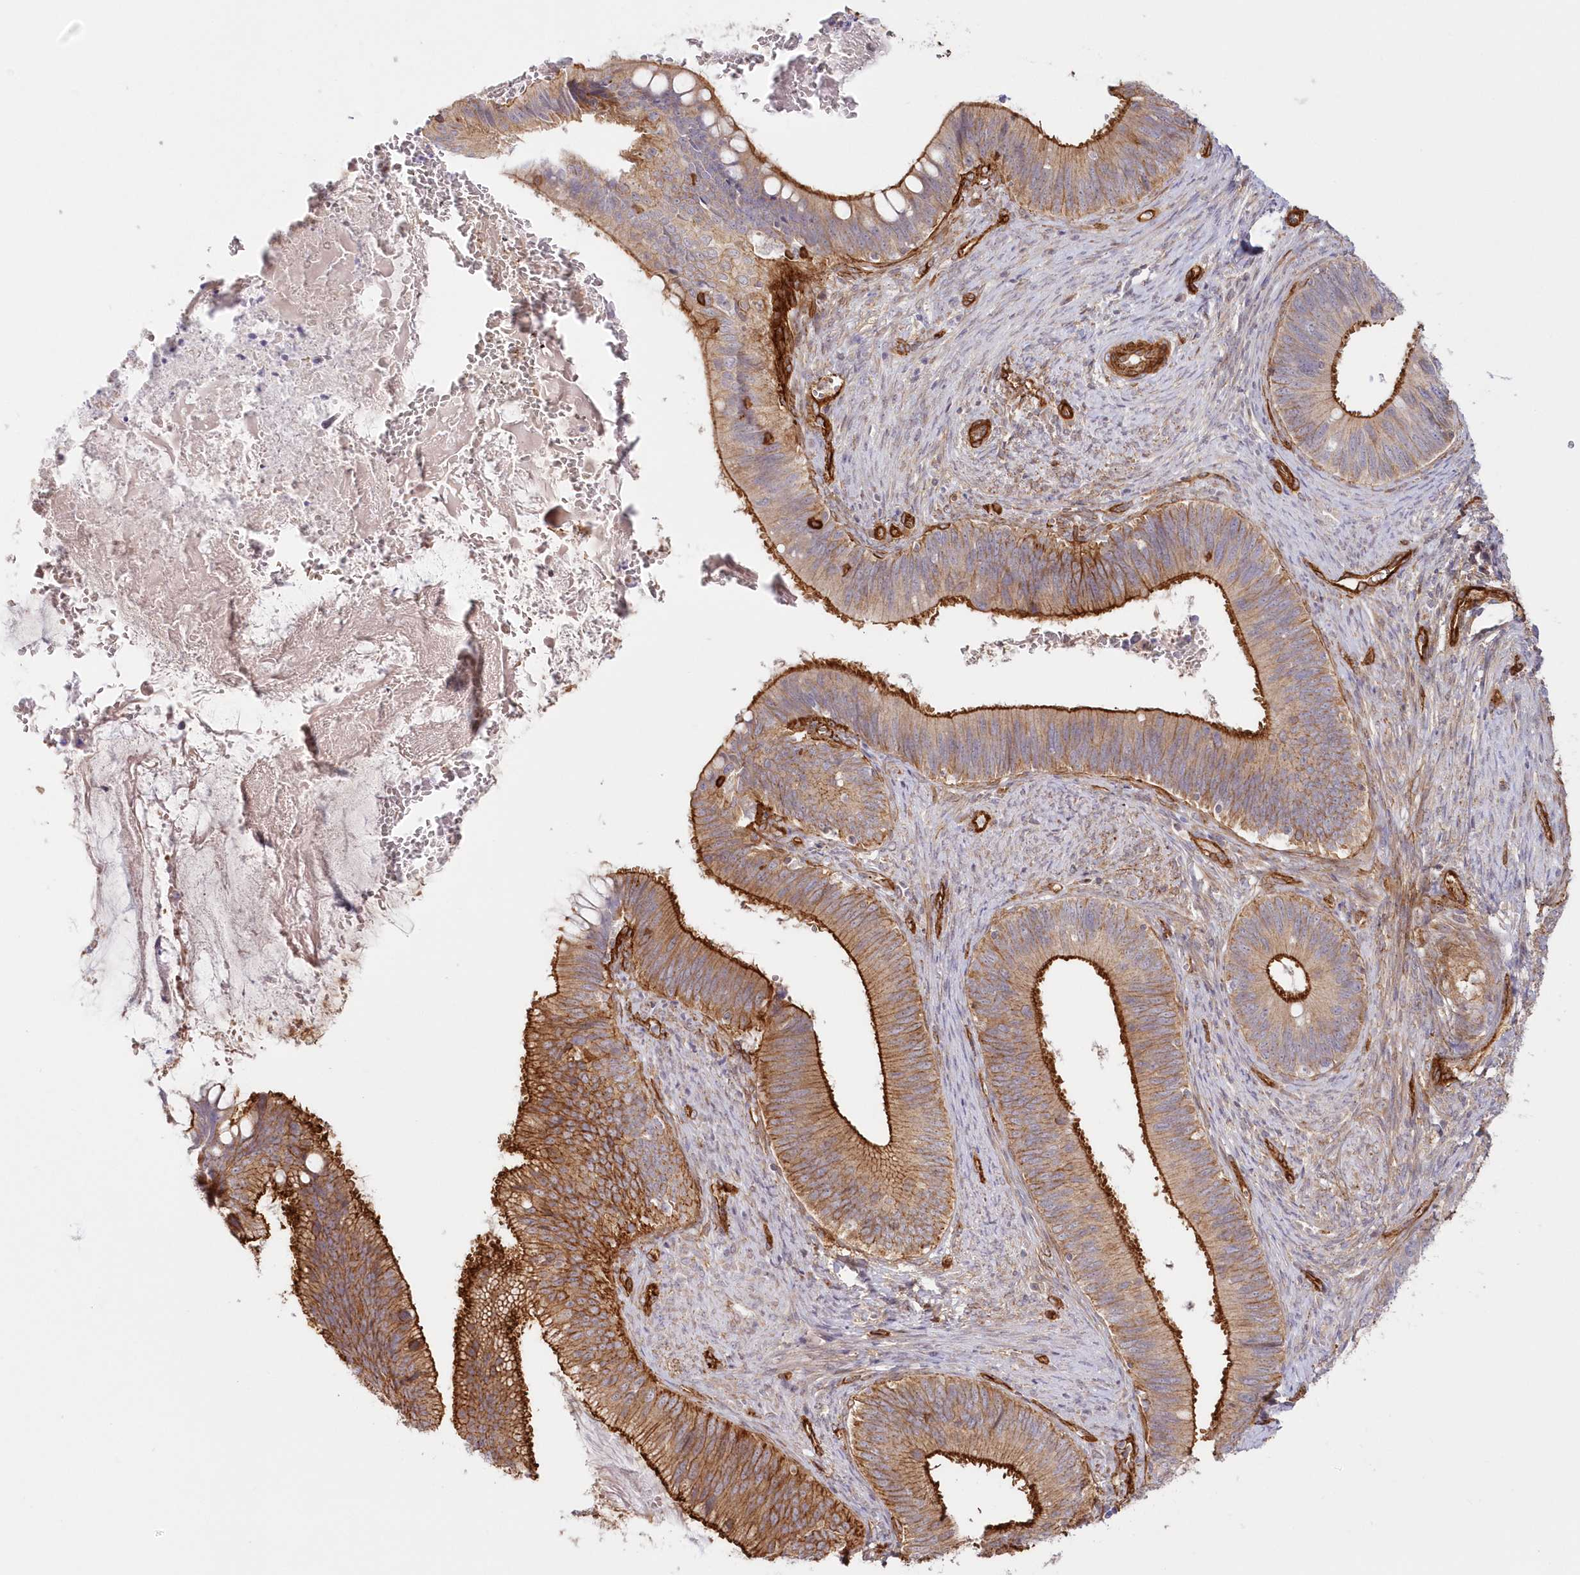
{"staining": {"intensity": "strong", "quantity": "25%-75%", "location": "cytoplasmic/membranous"}, "tissue": "cervical cancer", "cell_type": "Tumor cells", "image_type": "cancer", "snomed": [{"axis": "morphology", "description": "Adenocarcinoma, NOS"}, {"axis": "topography", "description": "Cervix"}], "caption": "Cervical adenocarcinoma tissue reveals strong cytoplasmic/membranous positivity in about 25%-75% of tumor cells, visualized by immunohistochemistry. (brown staining indicates protein expression, while blue staining denotes nuclei).", "gene": "AFAP1L2", "patient": {"sex": "female", "age": 42}}